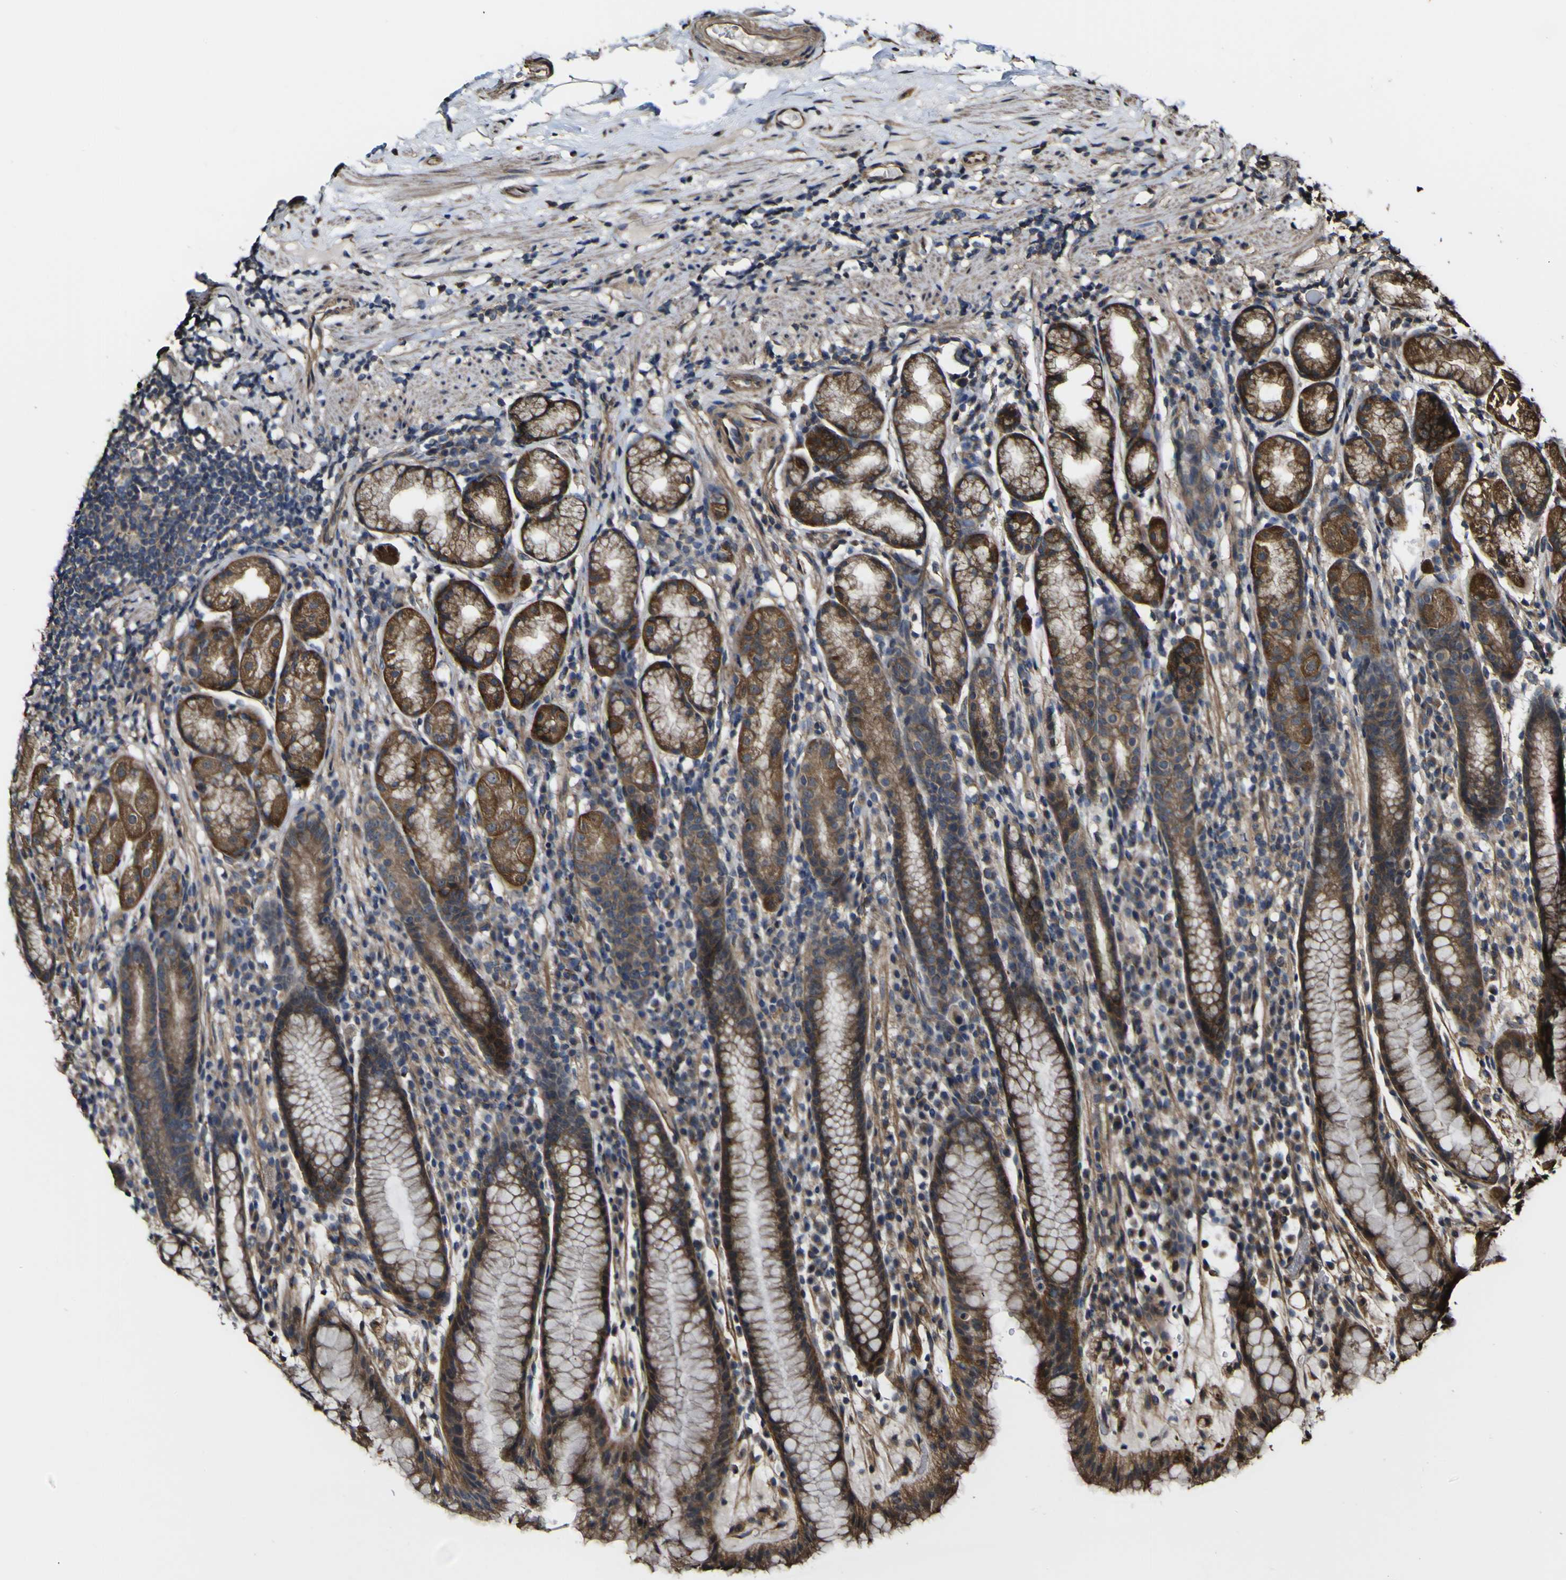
{"staining": {"intensity": "strong", "quantity": ">75%", "location": "cytoplasmic/membranous"}, "tissue": "stomach", "cell_type": "Glandular cells", "image_type": "normal", "snomed": [{"axis": "morphology", "description": "Normal tissue, NOS"}, {"axis": "topography", "description": "Stomach, lower"}], "caption": "This photomicrograph exhibits immunohistochemistry staining of normal stomach, with high strong cytoplasmic/membranous expression in approximately >75% of glandular cells.", "gene": "NAALADL2", "patient": {"sex": "male", "age": 52}}